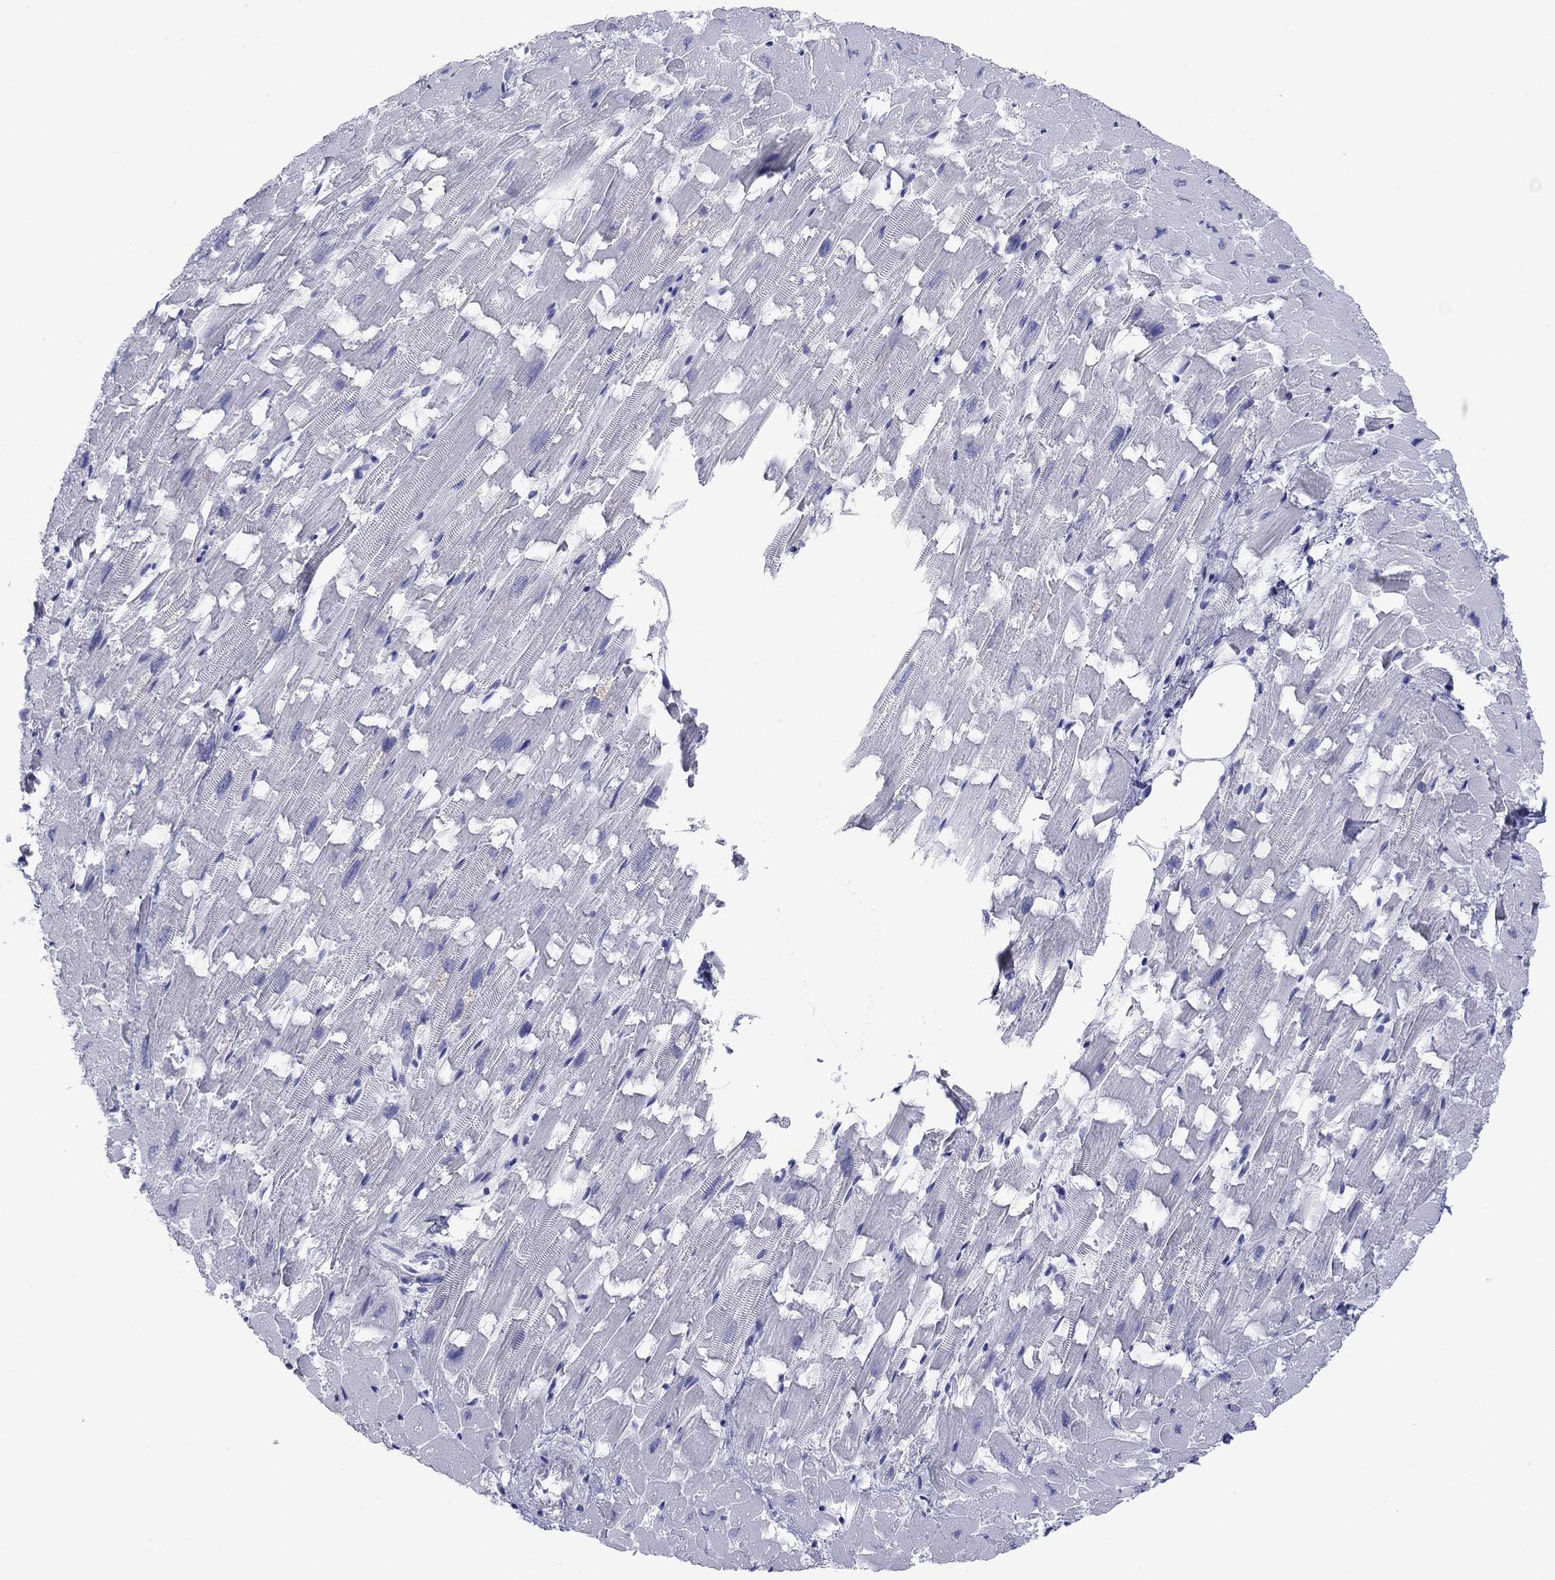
{"staining": {"intensity": "negative", "quantity": "none", "location": "none"}, "tissue": "heart muscle", "cell_type": "Cardiomyocytes", "image_type": "normal", "snomed": [{"axis": "morphology", "description": "Normal tissue, NOS"}, {"axis": "topography", "description": "Heart"}], "caption": "IHC of normal heart muscle demonstrates no positivity in cardiomyocytes.", "gene": "ATP4A", "patient": {"sex": "female", "age": 64}}